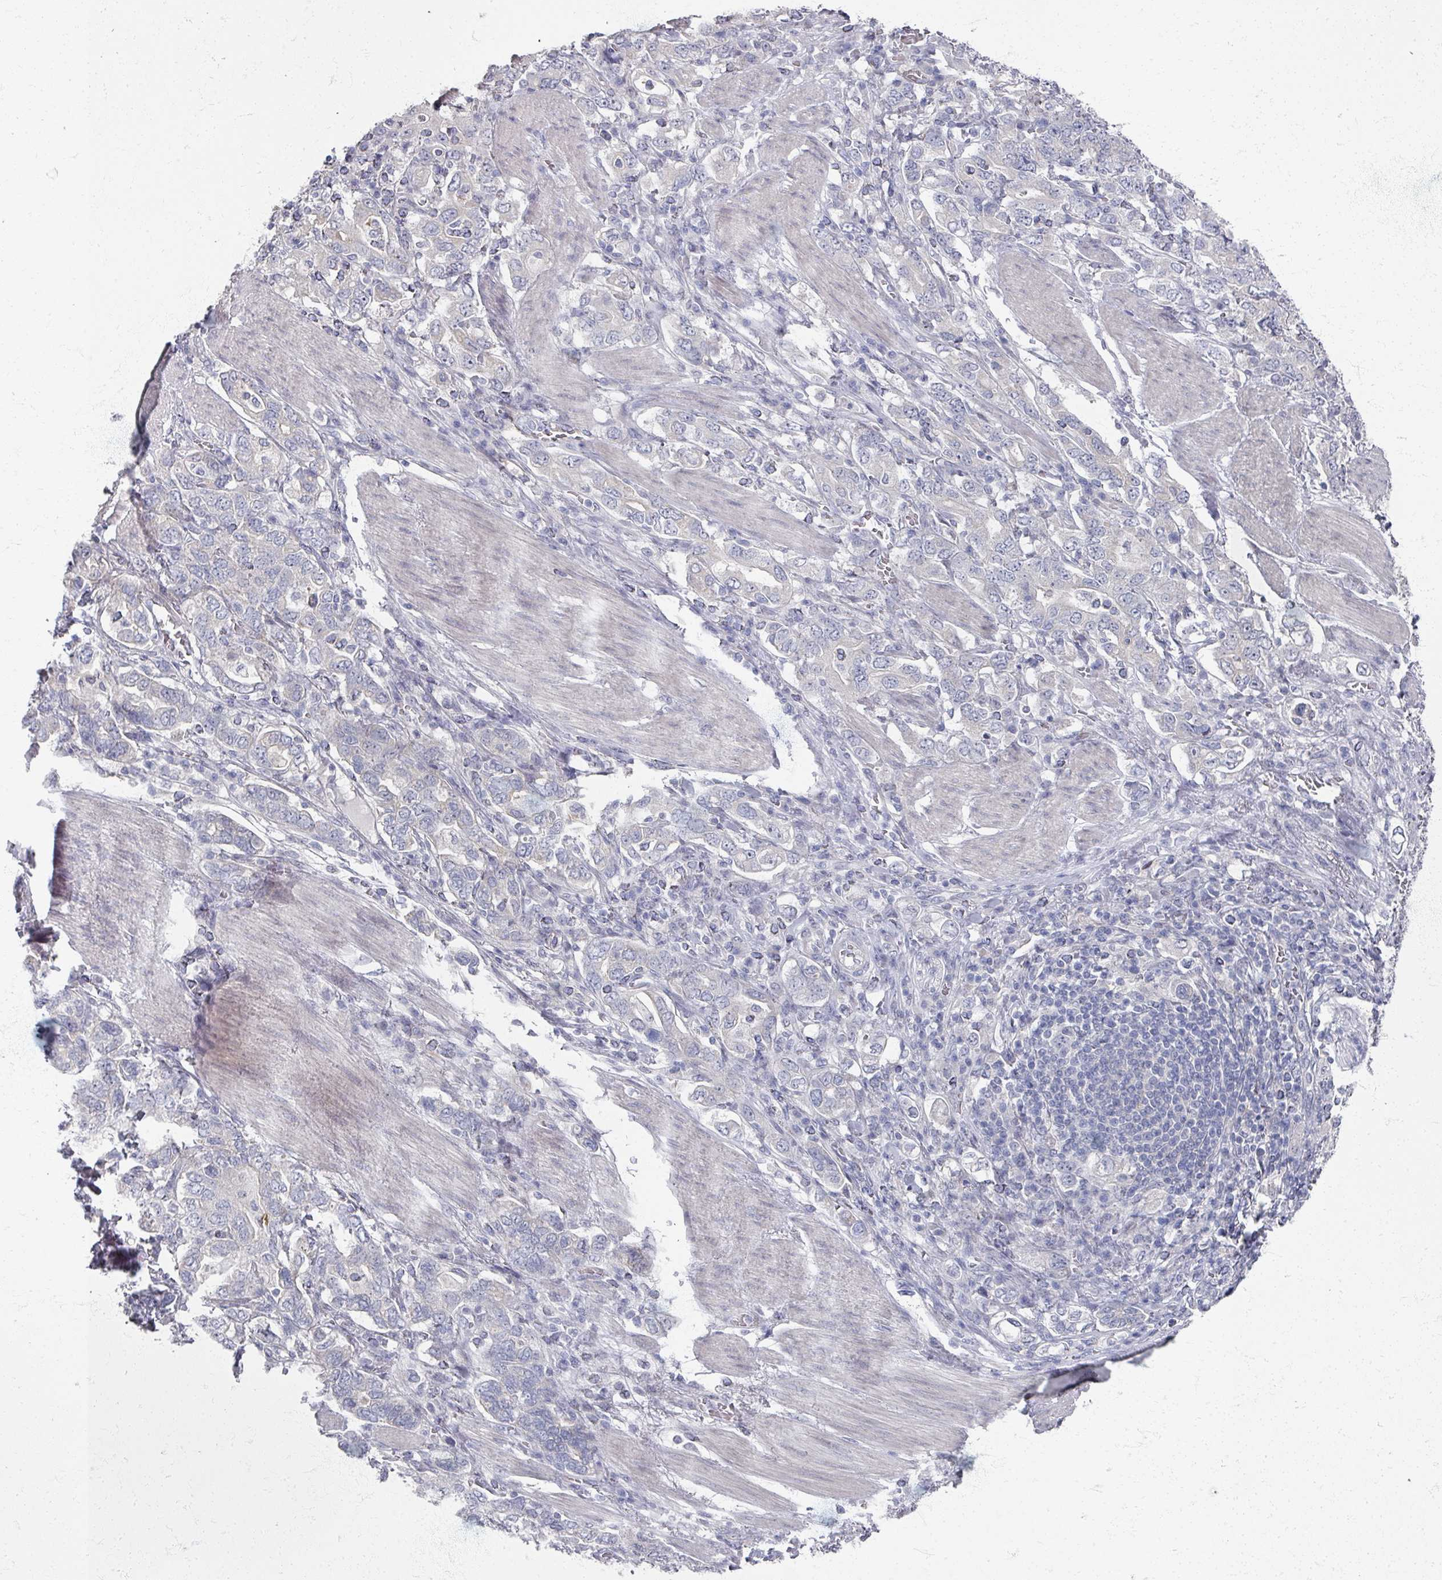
{"staining": {"intensity": "negative", "quantity": "none", "location": "none"}, "tissue": "stomach cancer", "cell_type": "Tumor cells", "image_type": "cancer", "snomed": [{"axis": "morphology", "description": "Adenocarcinoma, NOS"}, {"axis": "topography", "description": "Stomach, upper"}, {"axis": "topography", "description": "Stomach"}], "caption": "High magnification brightfield microscopy of stomach adenocarcinoma stained with DAB (brown) and counterstained with hematoxylin (blue): tumor cells show no significant expression.", "gene": "TTYH3", "patient": {"sex": "male", "age": 62}}